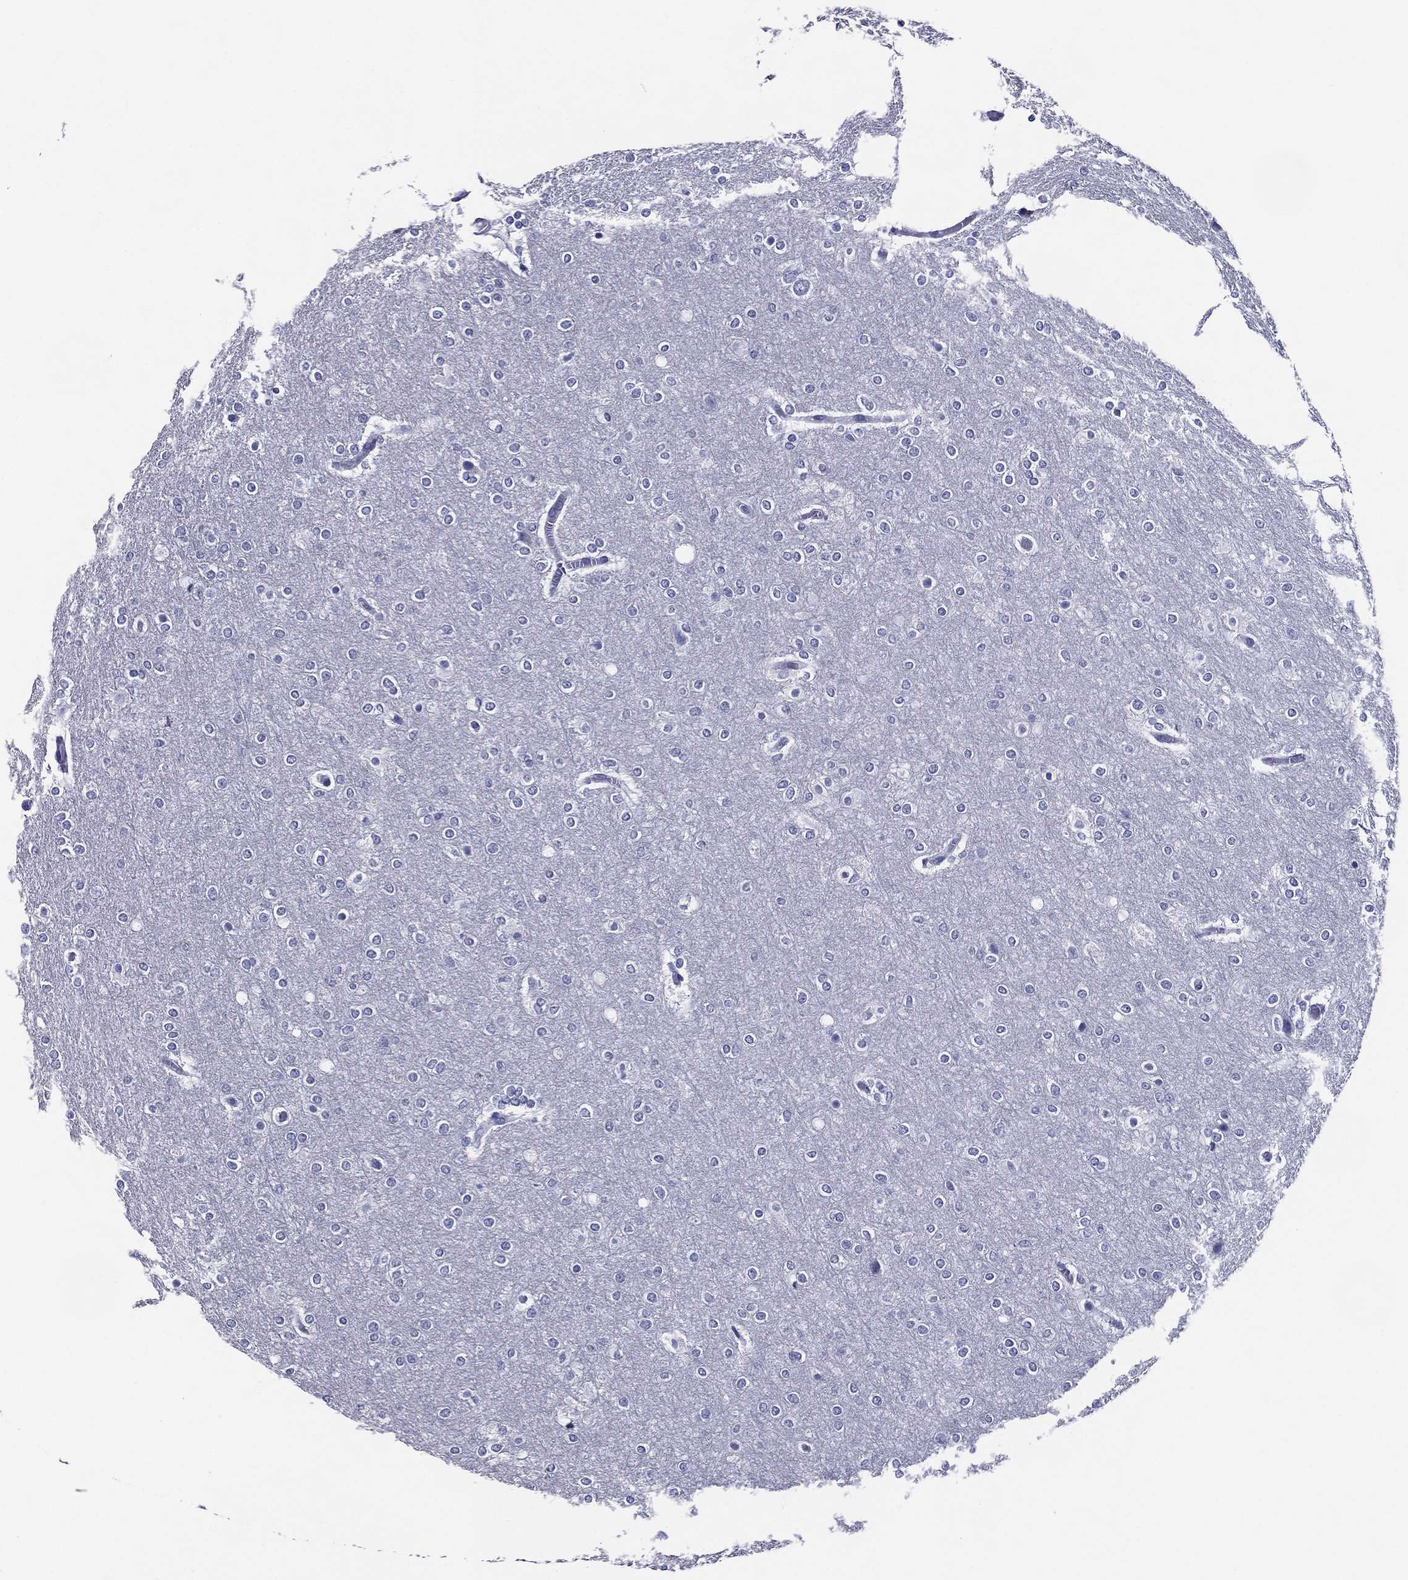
{"staining": {"intensity": "negative", "quantity": "none", "location": "none"}, "tissue": "glioma", "cell_type": "Tumor cells", "image_type": "cancer", "snomed": [{"axis": "morphology", "description": "Glioma, malignant, High grade"}, {"axis": "topography", "description": "Brain"}], "caption": "The immunohistochemistry histopathology image has no significant staining in tumor cells of glioma tissue.", "gene": "ACE2", "patient": {"sex": "female", "age": 61}}